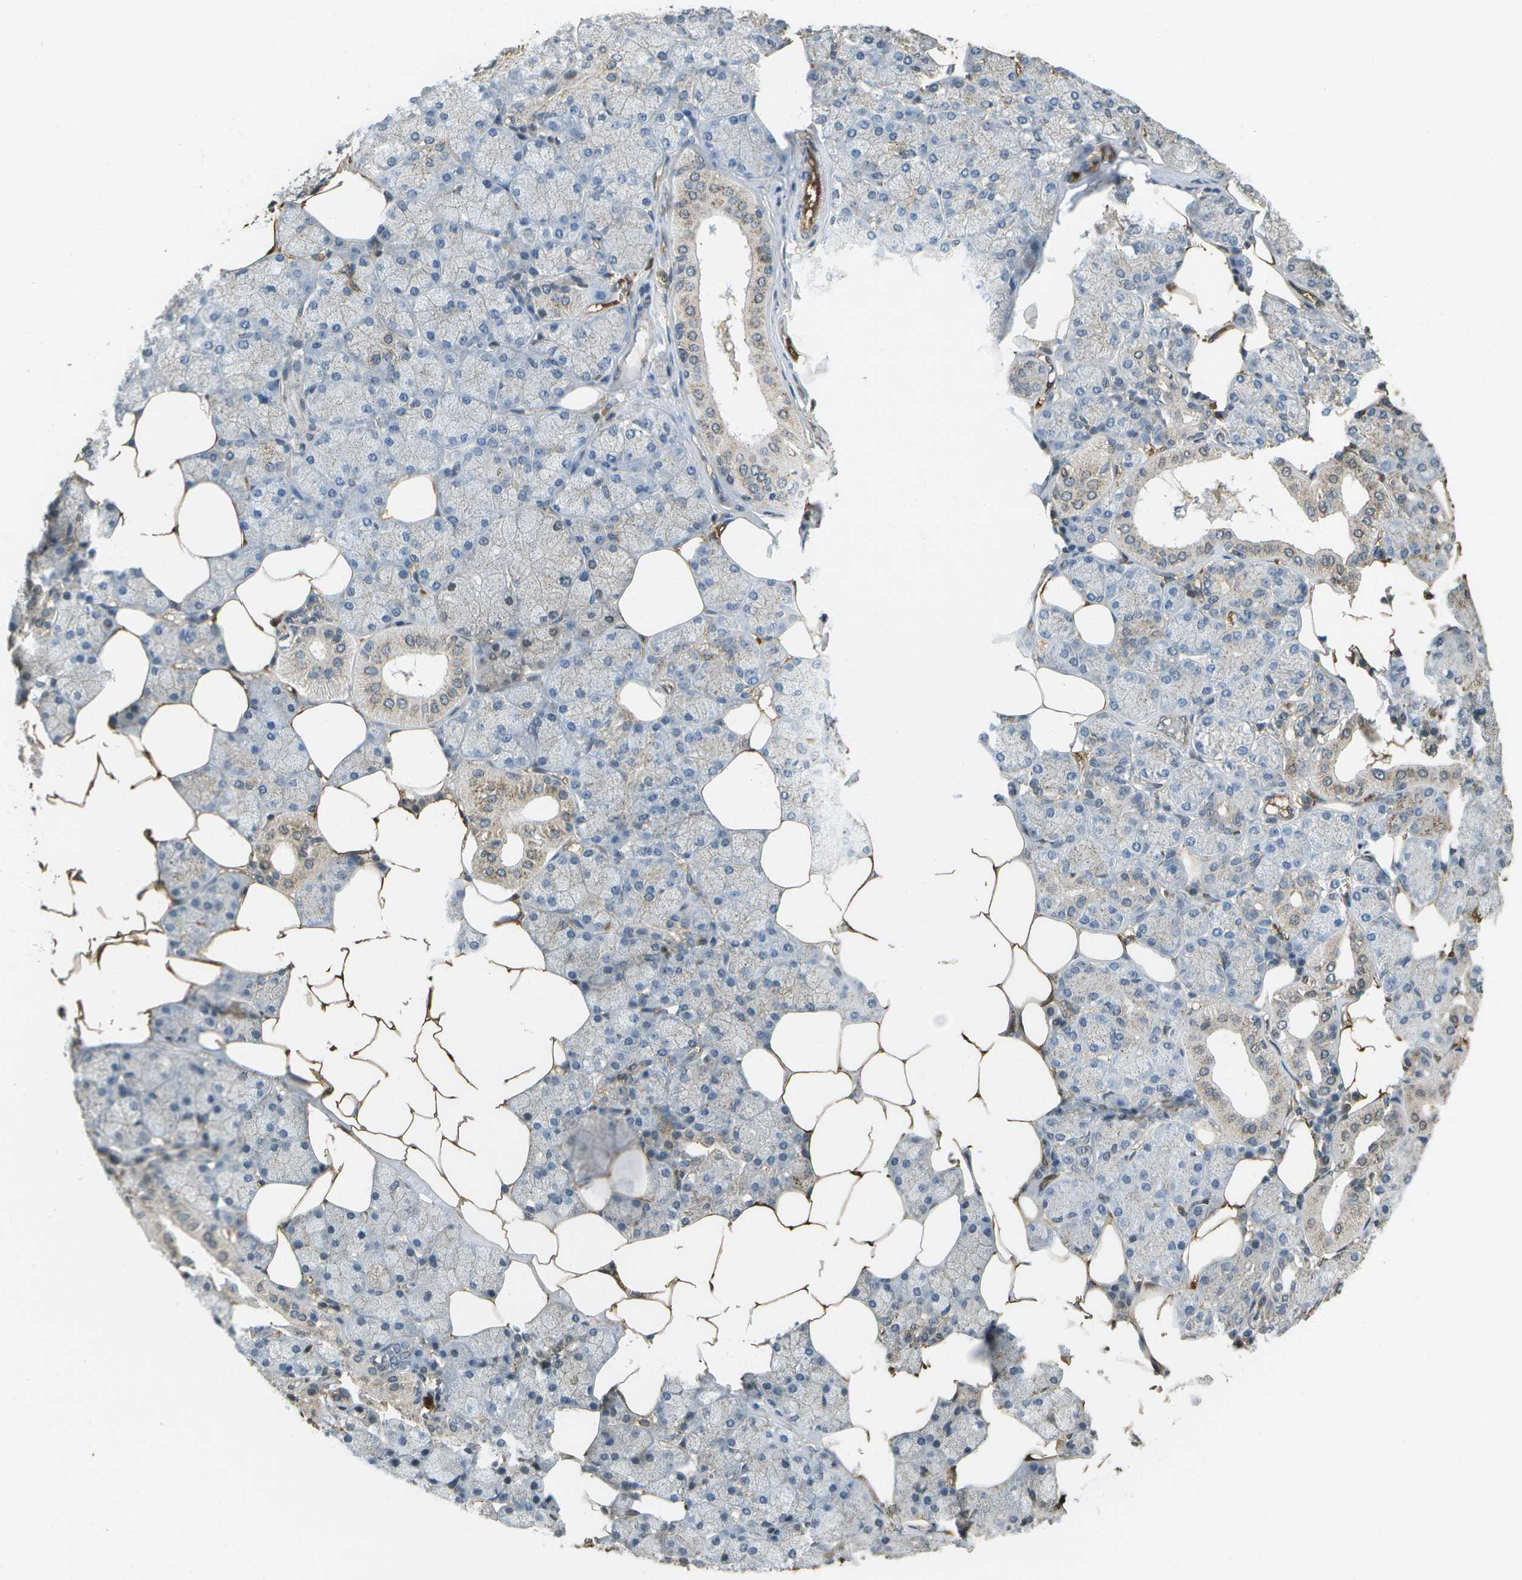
{"staining": {"intensity": "weak", "quantity": "<25%", "location": "cytoplasmic/membranous"}, "tissue": "salivary gland", "cell_type": "Glandular cells", "image_type": "normal", "snomed": [{"axis": "morphology", "description": "Normal tissue, NOS"}, {"axis": "topography", "description": "Salivary gland"}], "caption": "IHC photomicrograph of normal salivary gland: salivary gland stained with DAB (3,3'-diaminobenzidine) displays no significant protein staining in glandular cells.", "gene": "CACHD1", "patient": {"sex": "male", "age": 62}}